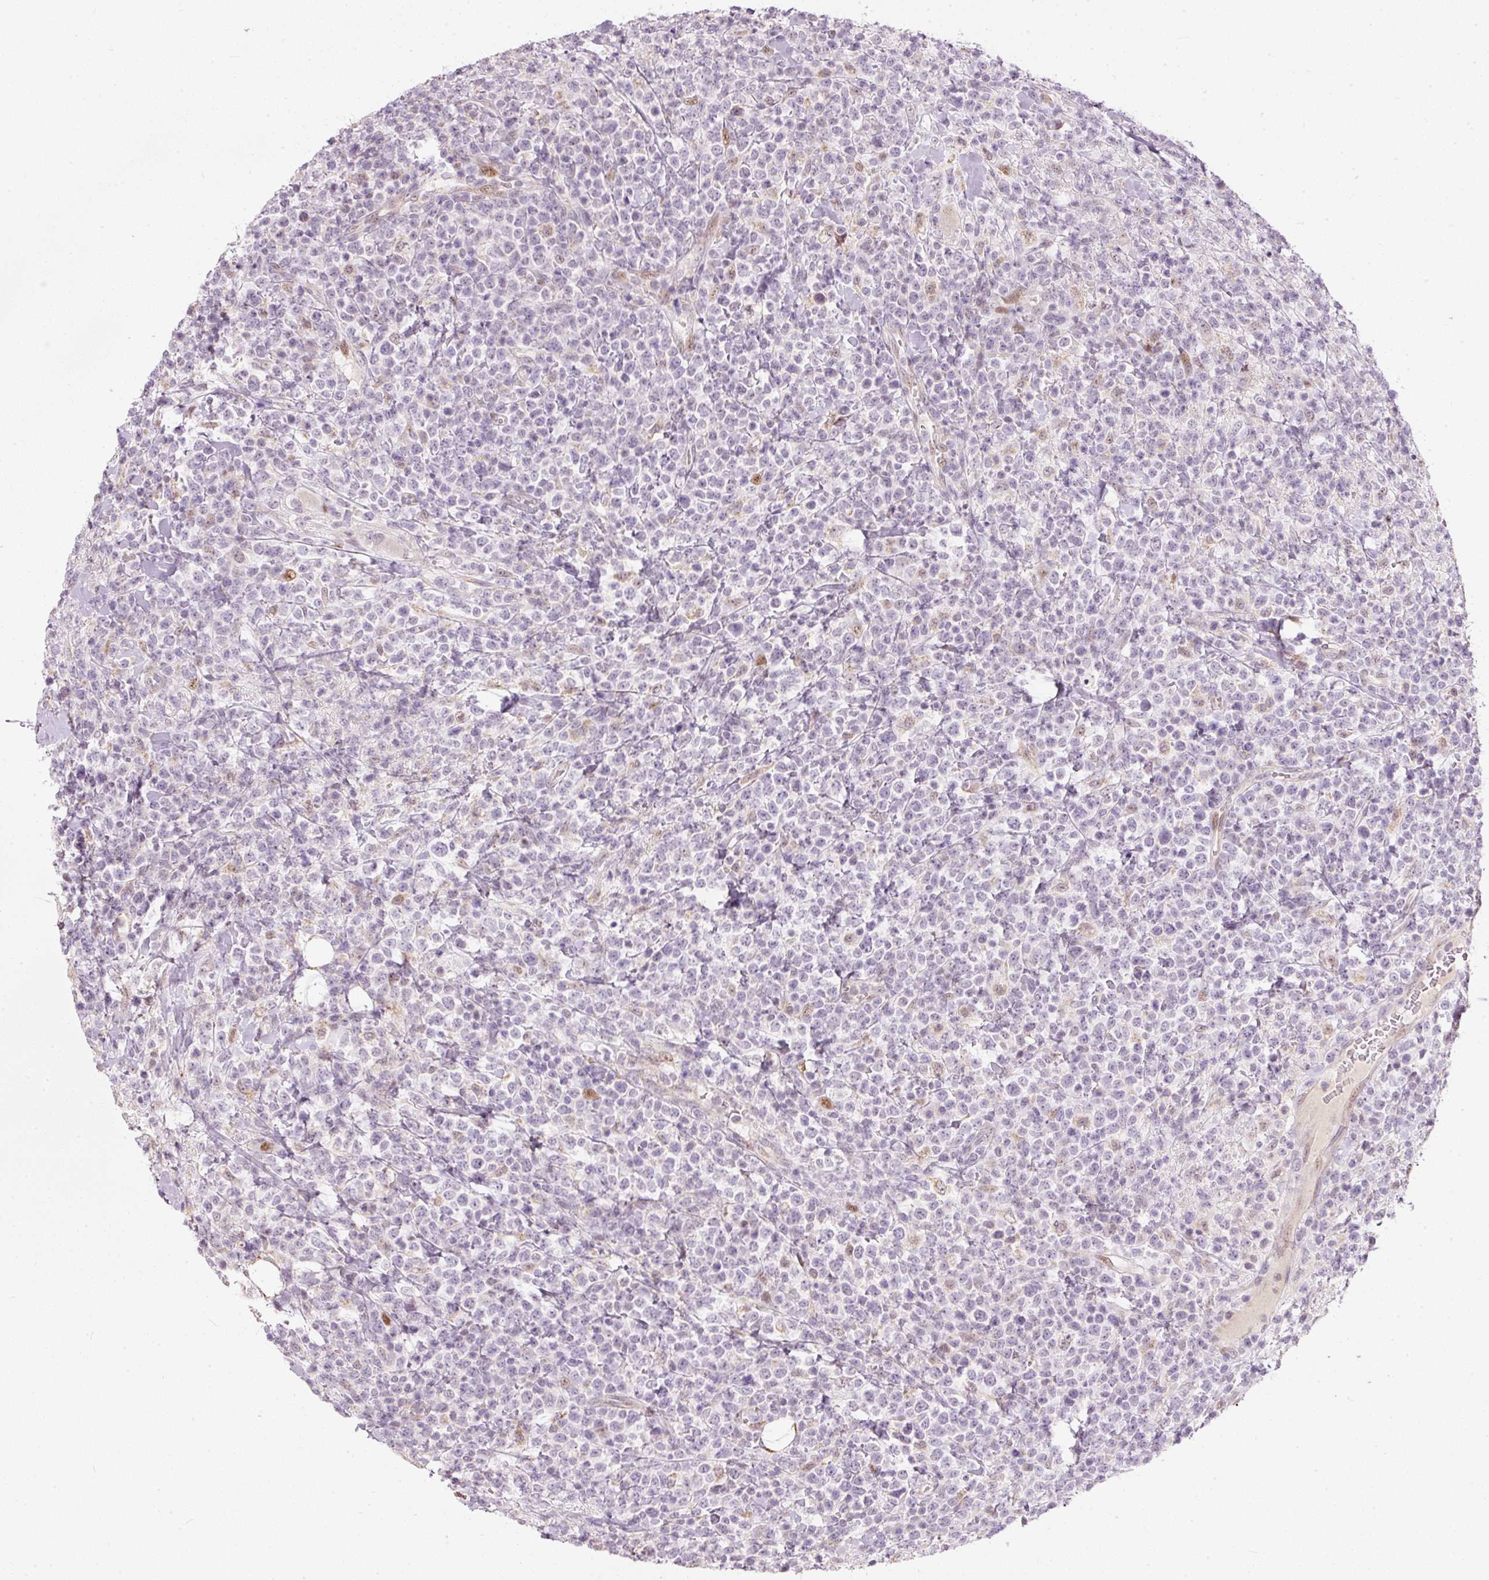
{"staining": {"intensity": "negative", "quantity": "none", "location": "none"}, "tissue": "lymphoma", "cell_type": "Tumor cells", "image_type": "cancer", "snomed": [{"axis": "morphology", "description": "Malignant lymphoma, non-Hodgkin's type, High grade"}, {"axis": "topography", "description": "Colon"}], "caption": "Immunohistochemical staining of human lymphoma shows no significant positivity in tumor cells.", "gene": "RNF39", "patient": {"sex": "female", "age": 53}}